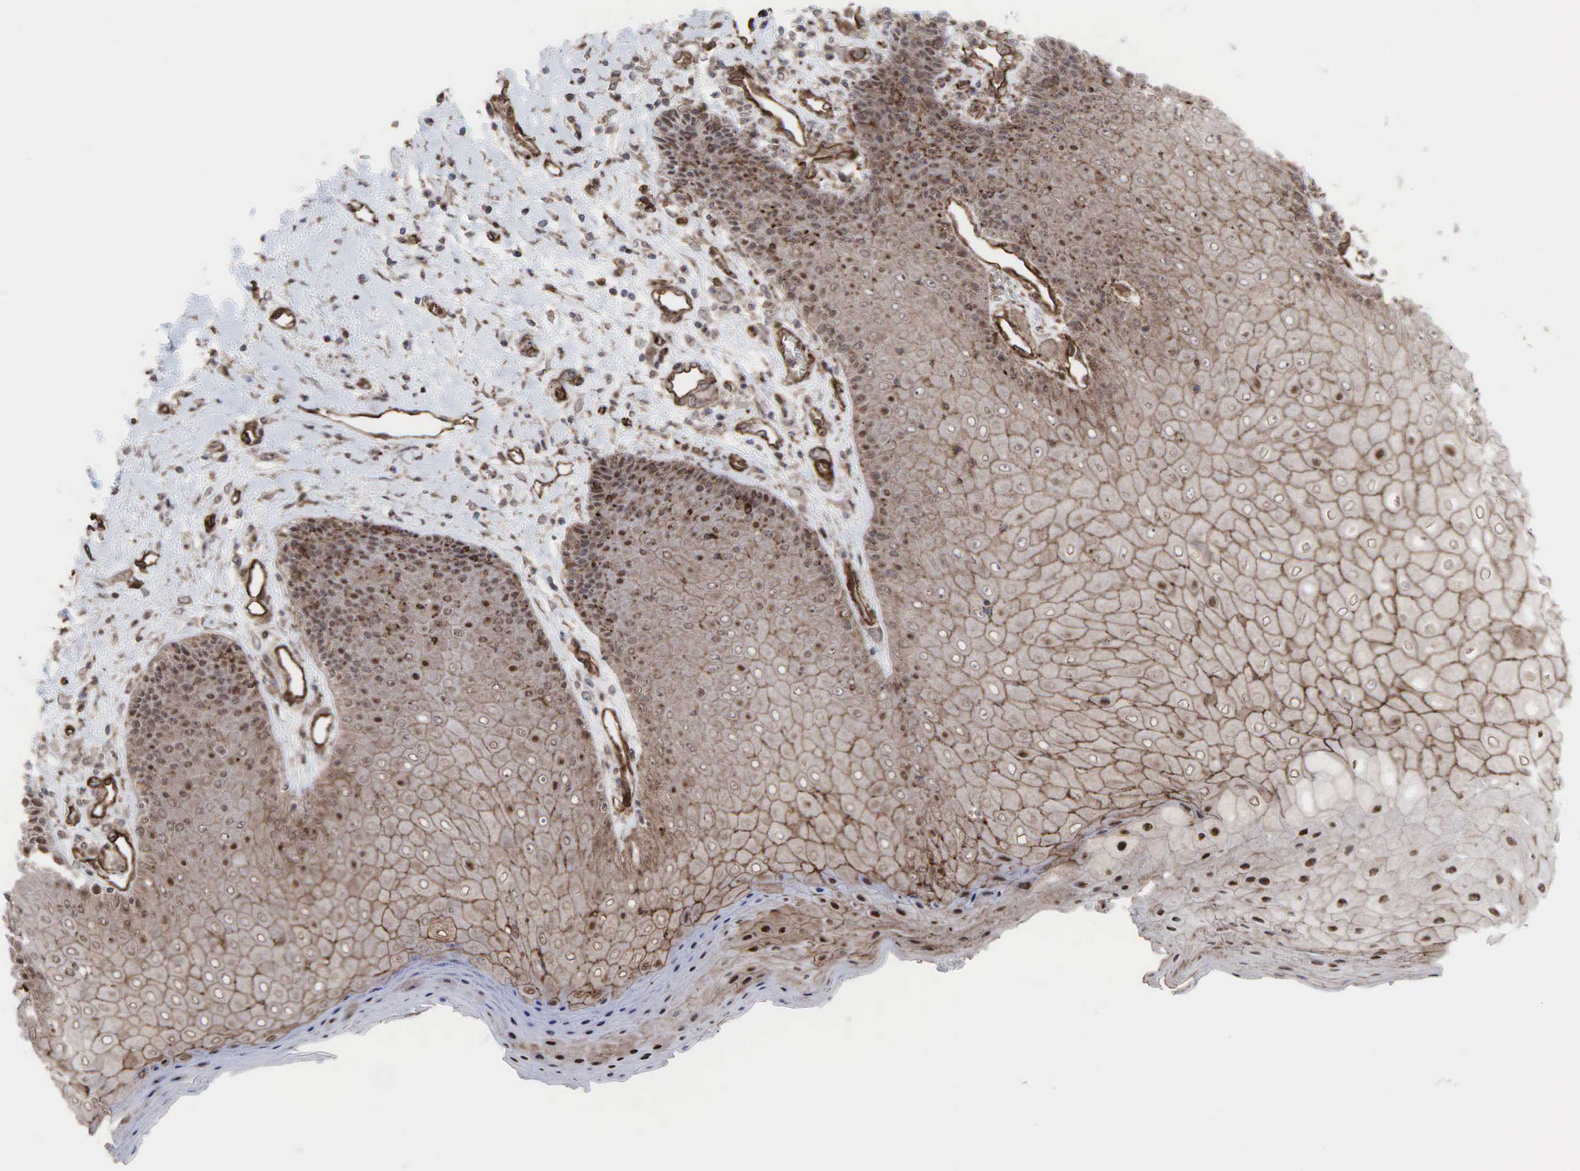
{"staining": {"intensity": "moderate", "quantity": "25%-75%", "location": "cytoplasmic/membranous,nuclear"}, "tissue": "skin", "cell_type": "Epidermal cells", "image_type": "normal", "snomed": [{"axis": "morphology", "description": "Normal tissue, NOS"}, {"axis": "topography", "description": "Skin"}, {"axis": "topography", "description": "Anal"}], "caption": "Immunohistochemistry image of normal skin: skin stained using immunohistochemistry demonstrates medium levels of moderate protein expression localized specifically in the cytoplasmic/membranous,nuclear of epidermal cells, appearing as a cytoplasmic/membranous,nuclear brown color.", "gene": "GPRASP1", "patient": {"sex": "male", "age": 61}}